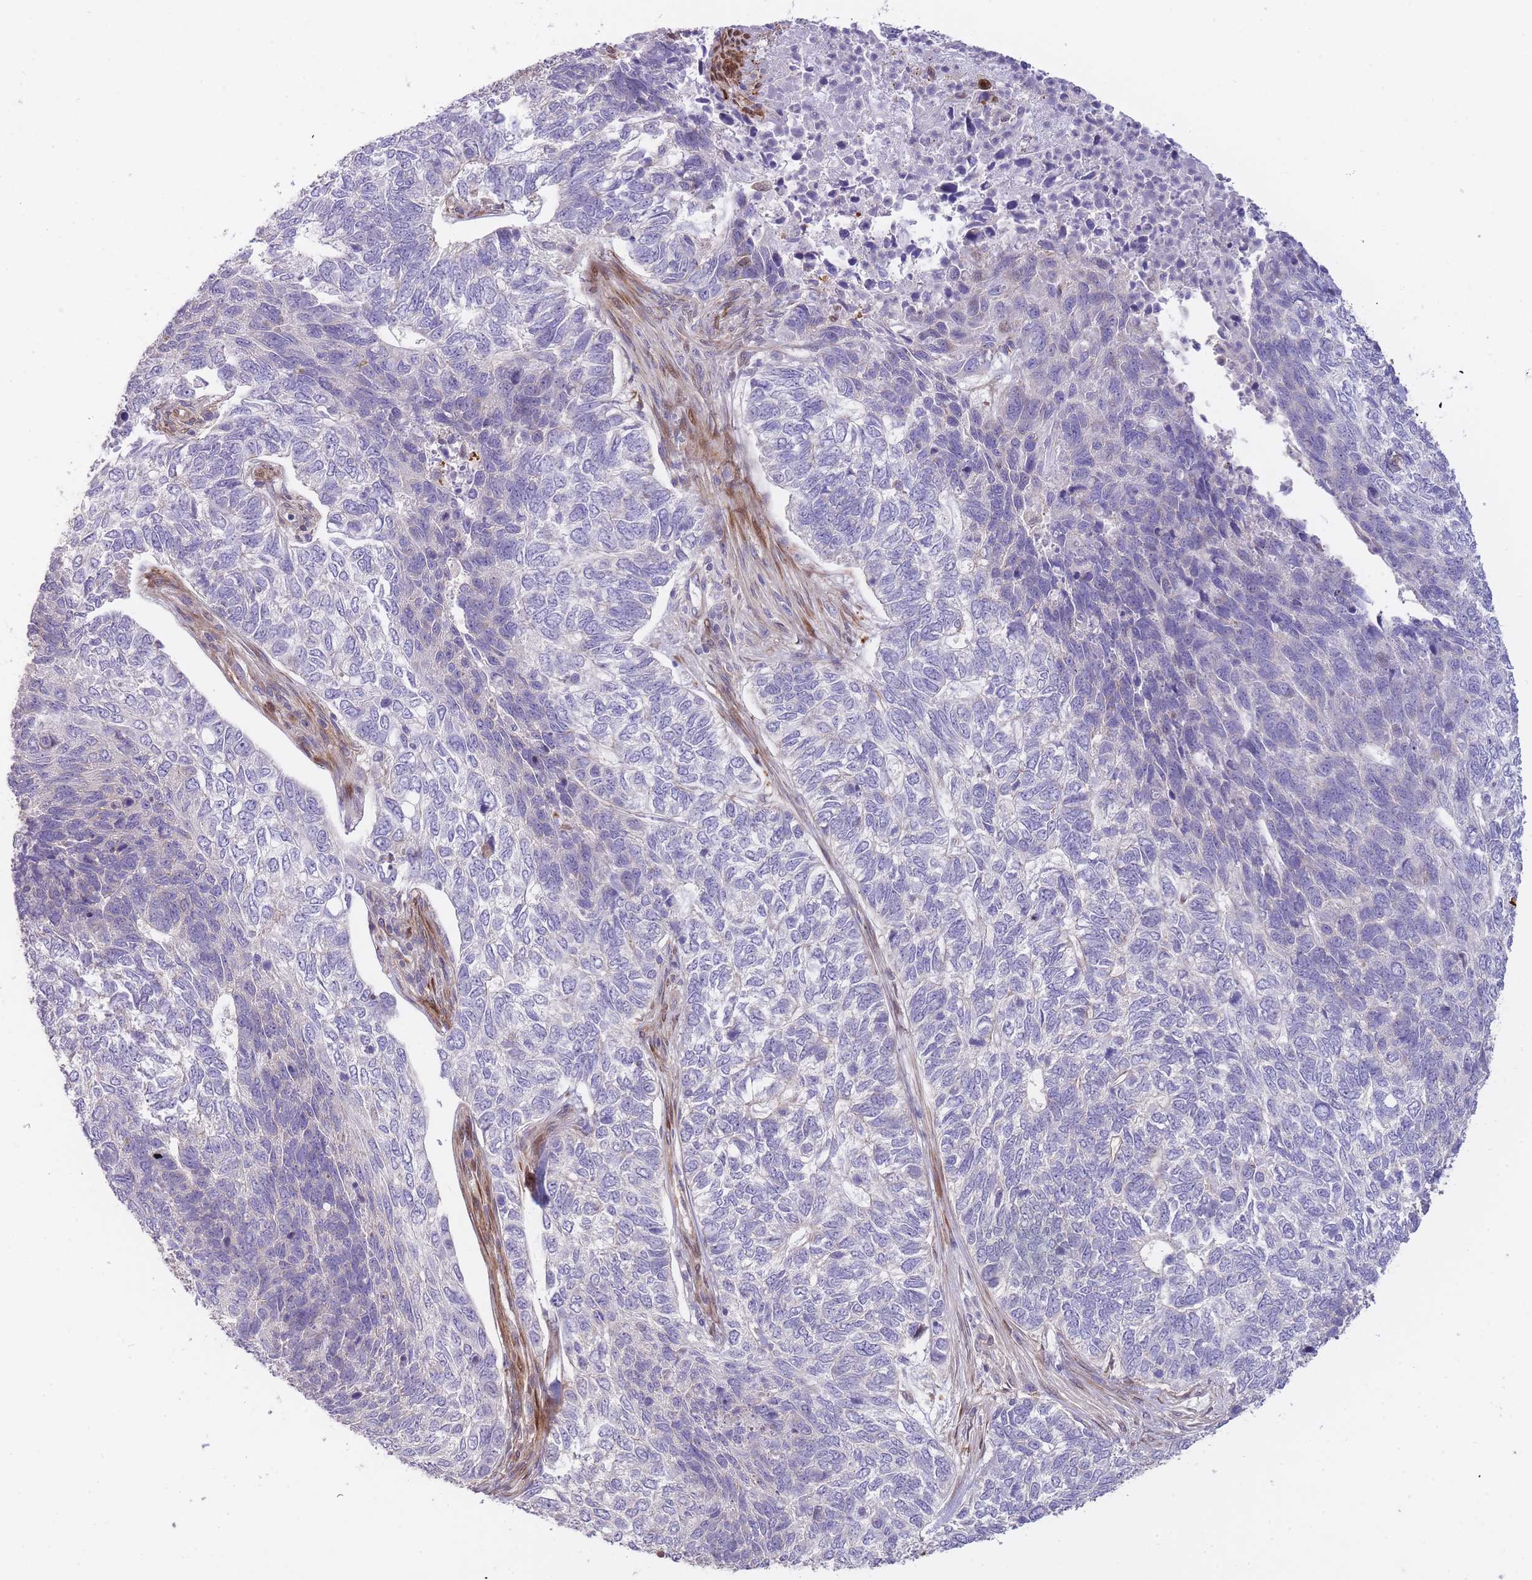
{"staining": {"intensity": "negative", "quantity": "none", "location": "none"}, "tissue": "skin cancer", "cell_type": "Tumor cells", "image_type": "cancer", "snomed": [{"axis": "morphology", "description": "Basal cell carcinoma"}, {"axis": "topography", "description": "Skin"}], "caption": "Human basal cell carcinoma (skin) stained for a protein using immunohistochemistry reveals no expression in tumor cells.", "gene": "ATP5MC2", "patient": {"sex": "female", "age": 65}}